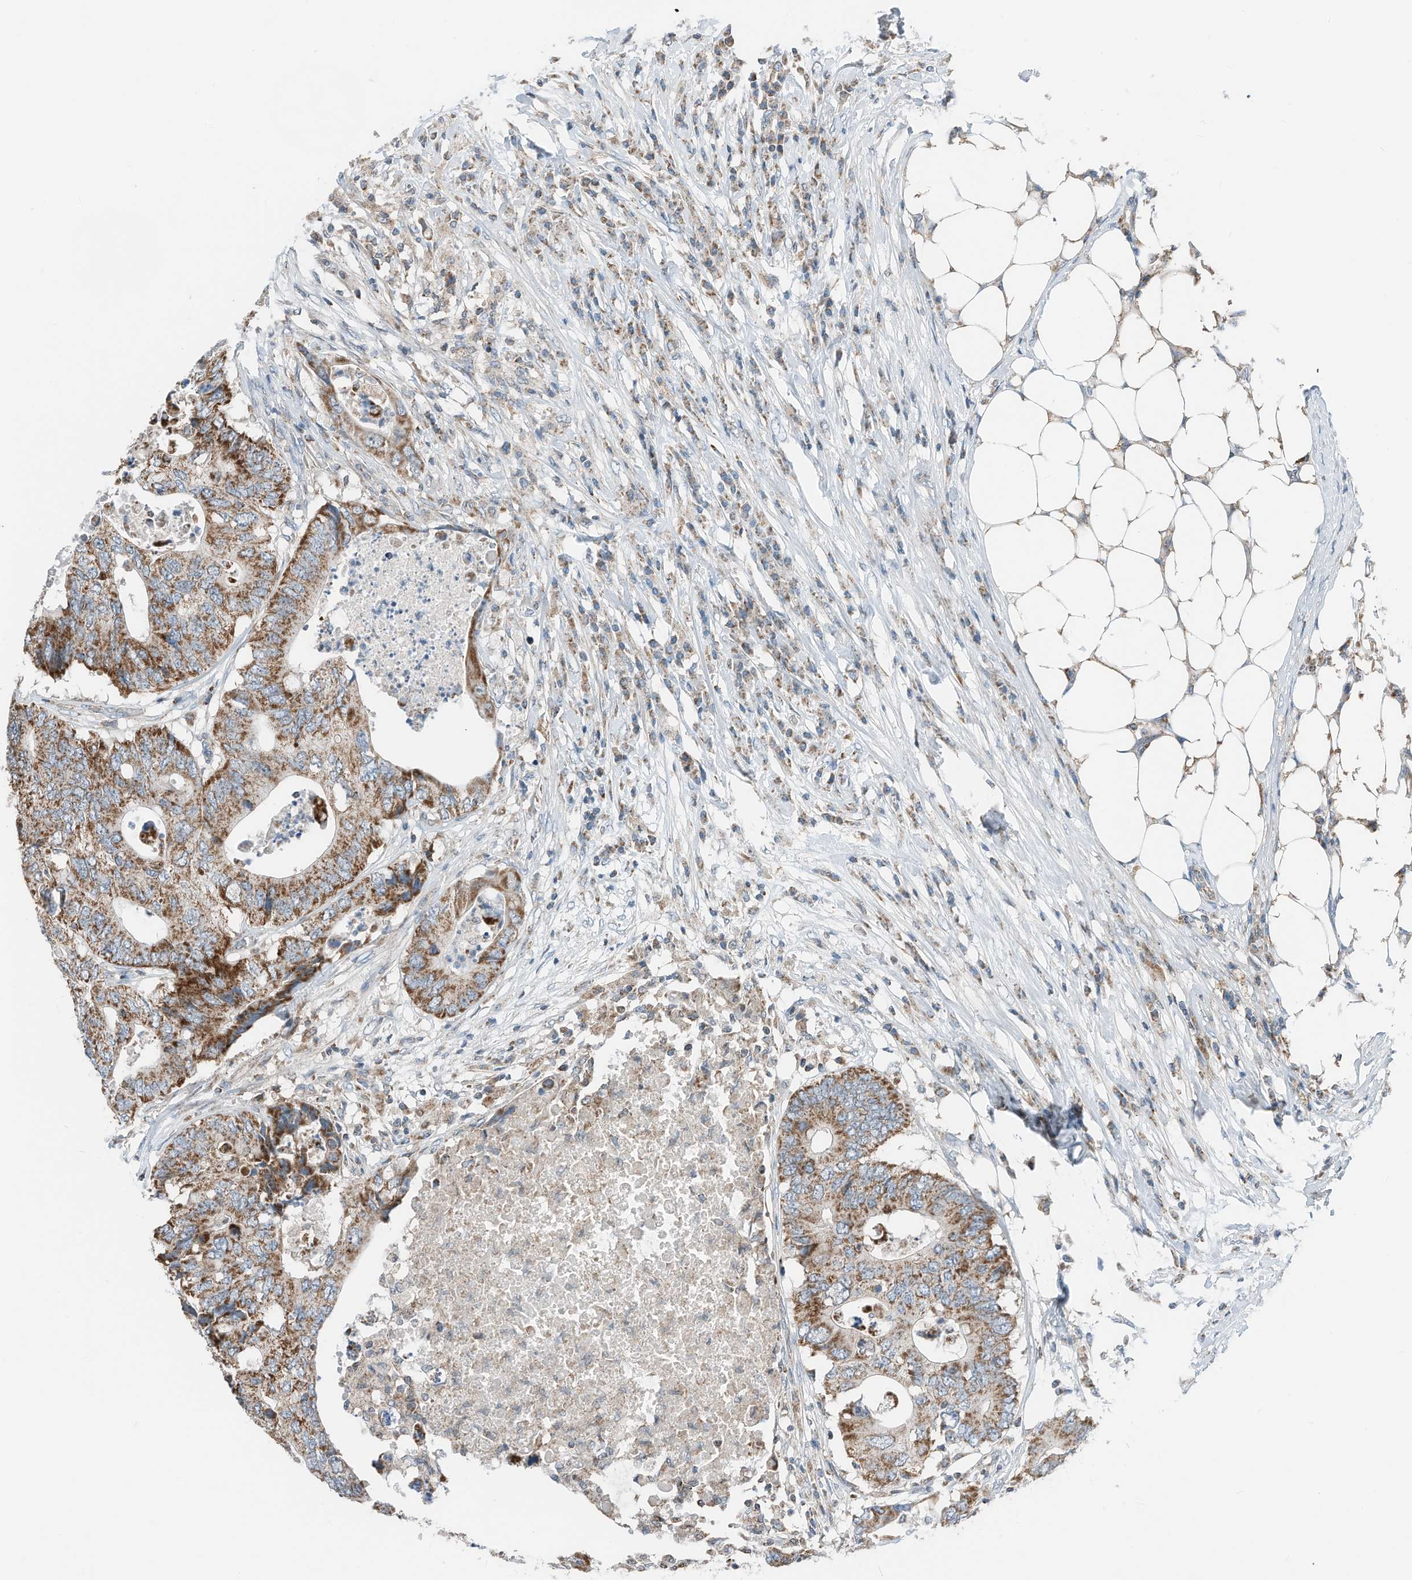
{"staining": {"intensity": "strong", "quantity": ">75%", "location": "cytoplasmic/membranous"}, "tissue": "colorectal cancer", "cell_type": "Tumor cells", "image_type": "cancer", "snomed": [{"axis": "morphology", "description": "Adenocarcinoma, NOS"}, {"axis": "topography", "description": "Colon"}], "caption": "Immunohistochemistry (IHC) image of neoplastic tissue: adenocarcinoma (colorectal) stained using IHC displays high levels of strong protein expression localized specifically in the cytoplasmic/membranous of tumor cells, appearing as a cytoplasmic/membranous brown color.", "gene": "RMND1", "patient": {"sex": "male", "age": 71}}